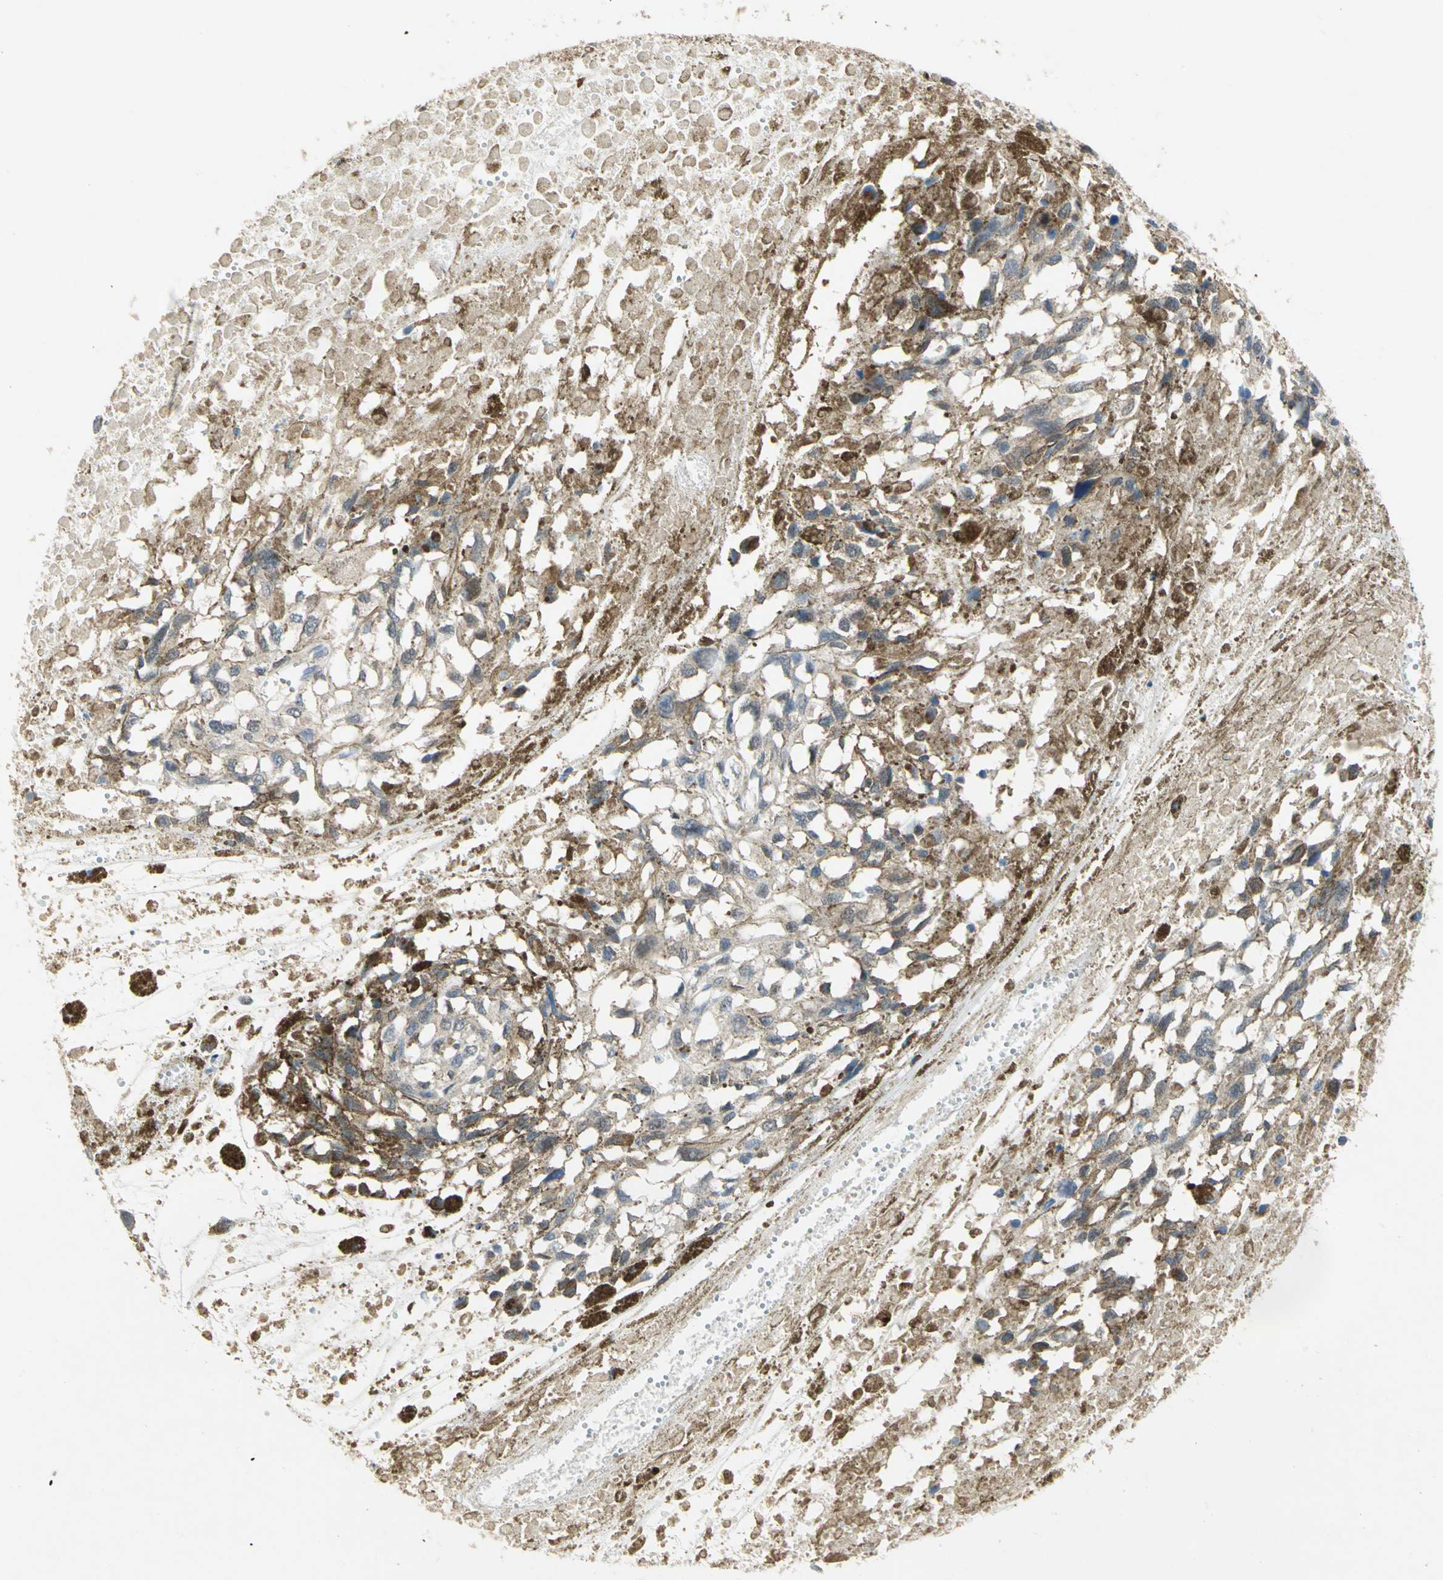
{"staining": {"intensity": "weak", "quantity": "<25%", "location": "cytoplasmic/membranous"}, "tissue": "melanoma", "cell_type": "Tumor cells", "image_type": "cancer", "snomed": [{"axis": "morphology", "description": "Malignant melanoma, Metastatic site"}, {"axis": "topography", "description": "Lymph node"}], "caption": "Immunohistochemical staining of malignant melanoma (metastatic site) displays no significant staining in tumor cells.", "gene": "PPIA", "patient": {"sex": "male", "age": 59}}